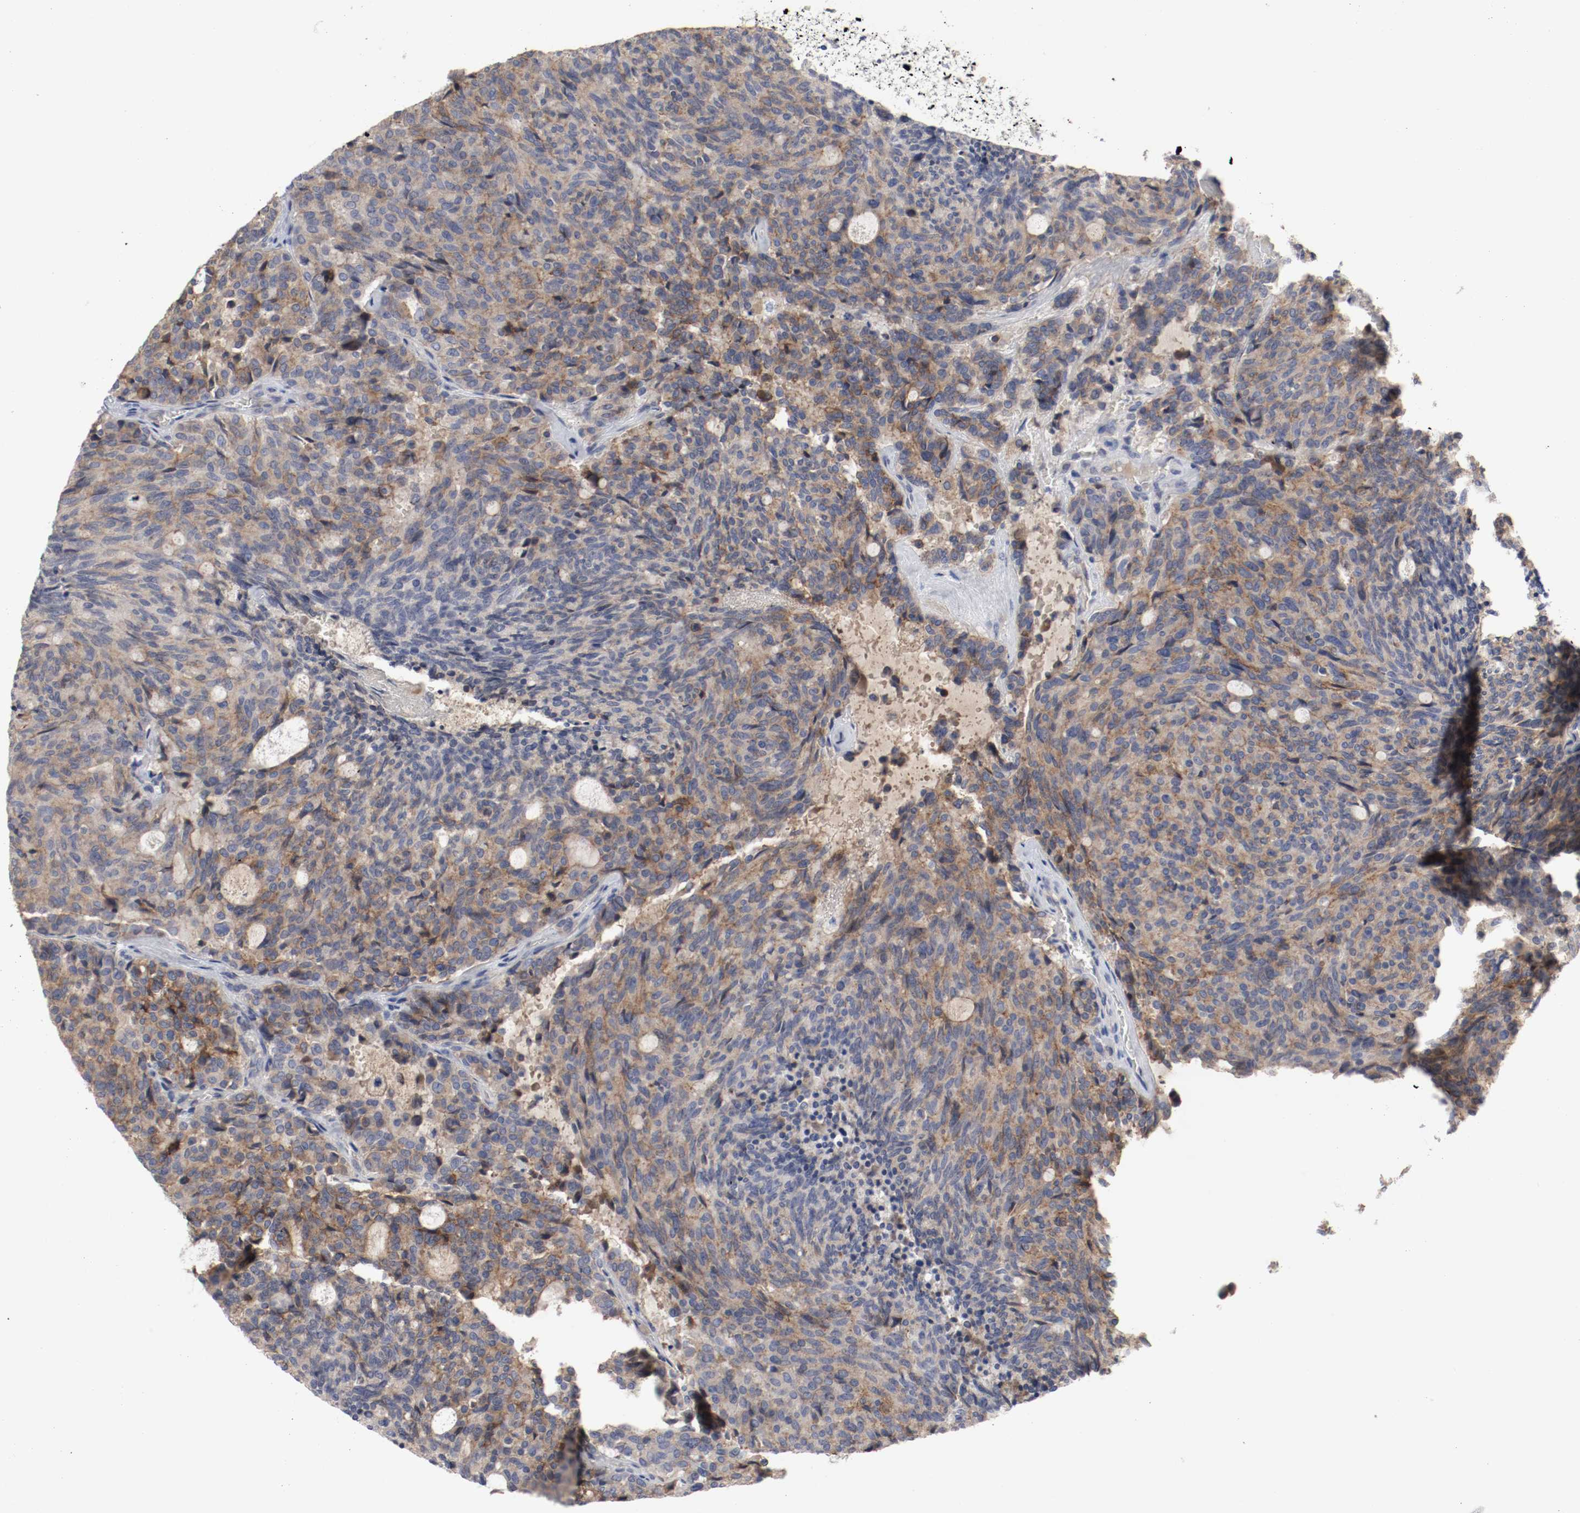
{"staining": {"intensity": "moderate", "quantity": ">75%", "location": "cytoplasmic/membranous"}, "tissue": "carcinoid", "cell_type": "Tumor cells", "image_type": "cancer", "snomed": [{"axis": "morphology", "description": "Carcinoid, malignant, NOS"}, {"axis": "topography", "description": "Pancreas"}], "caption": "Carcinoid tissue shows moderate cytoplasmic/membranous staining in approximately >75% of tumor cells", "gene": "KIT", "patient": {"sex": "female", "age": 54}}